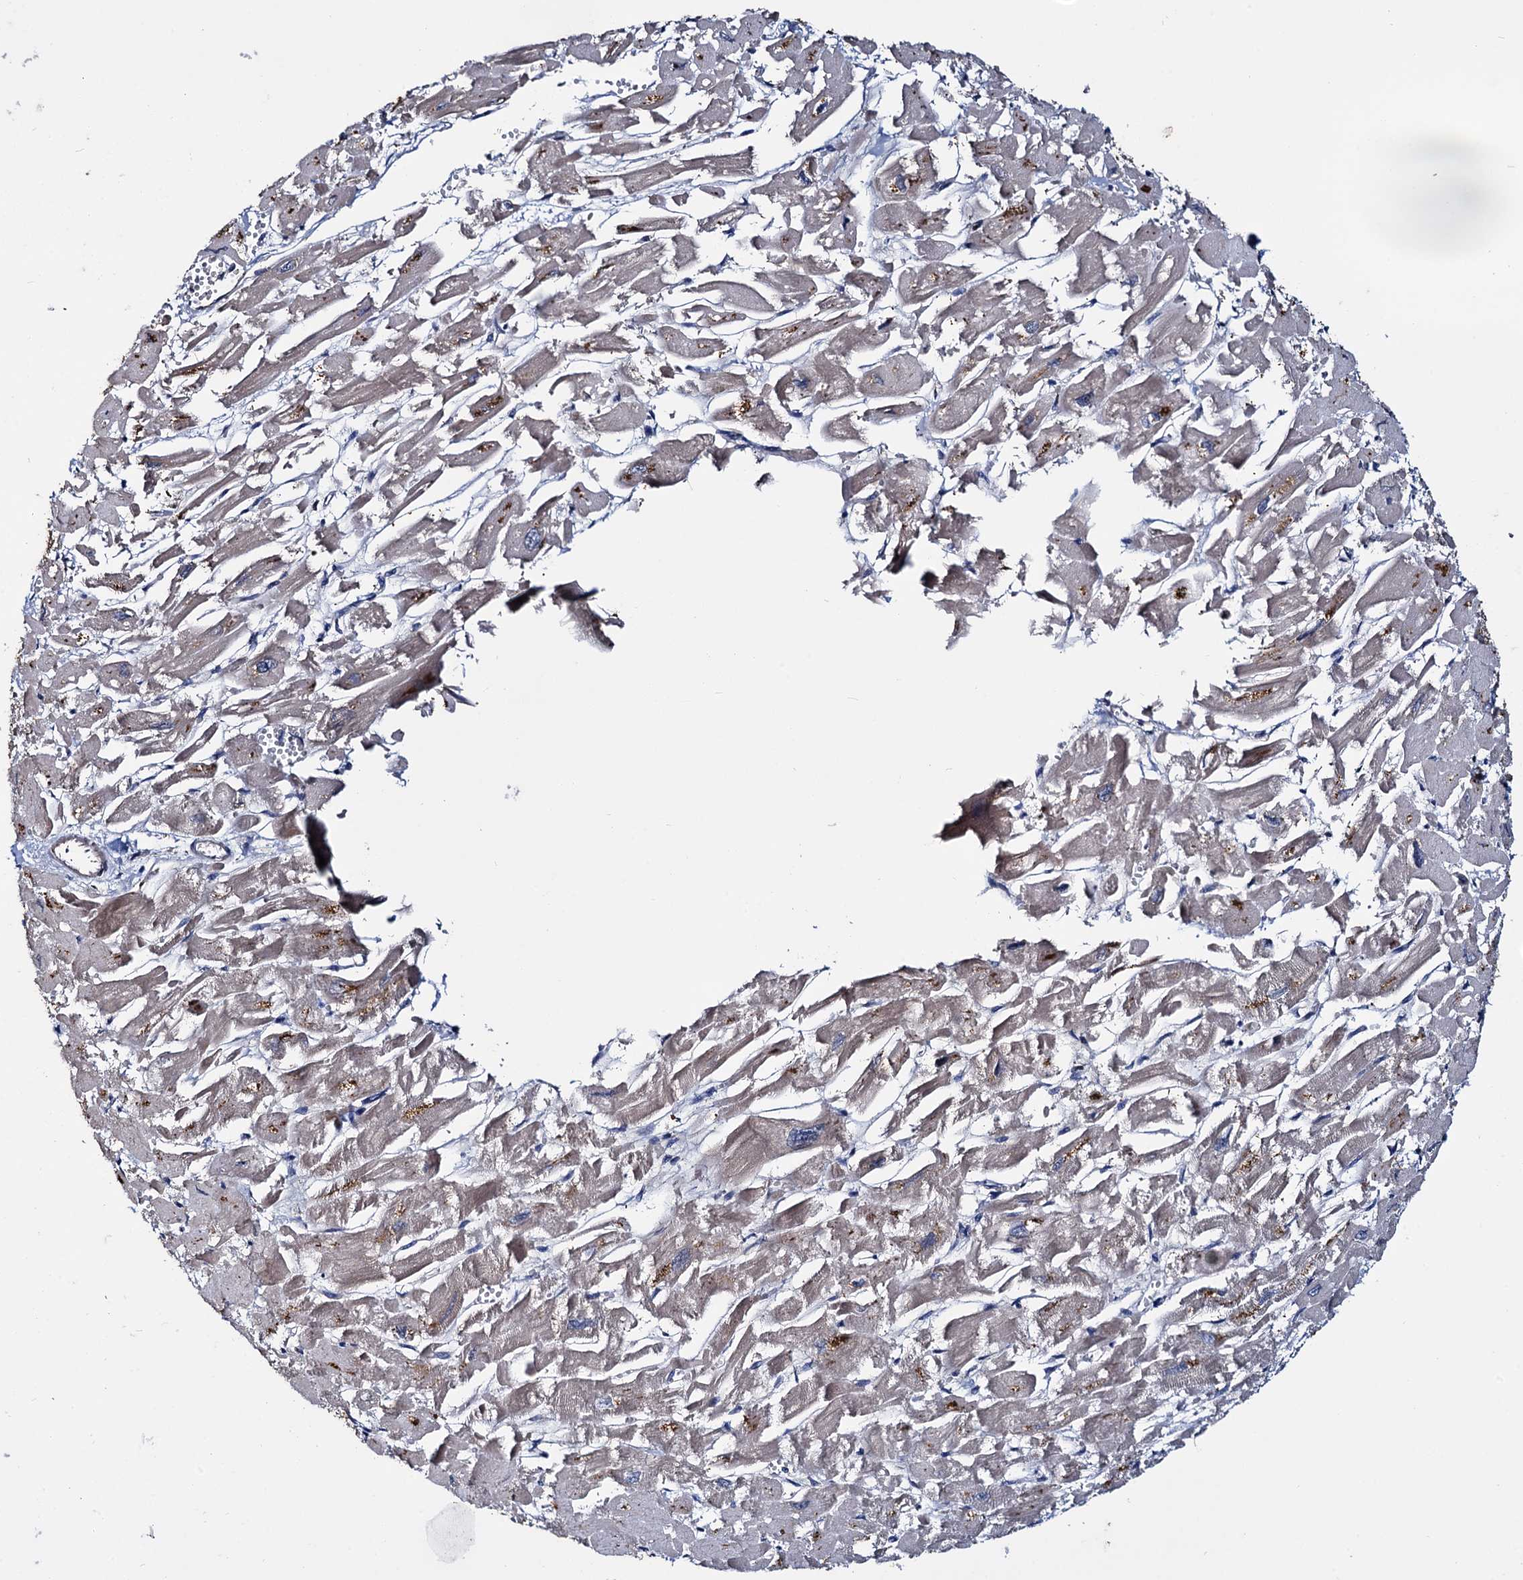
{"staining": {"intensity": "weak", "quantity": "25%-75%", "location": "cytoplasmic/membranous"}, "tissue": "heart muscle", "cell_type": "Cardiomyocytes", "image_type": "normal", "snomed": [{"axis": "morphology", "description": "Normal tissue, NOS"}, {"axis": "topography", "description": "Heart"}], "caption": "Human heart muscle stained with a brown dye demonstrates weak cytoplasmic/membranous positive staining in approximately 25%-75% of cardiomyocytes.", "gene": "CEP192", "patient": {"sex": "male", "age": 54}}